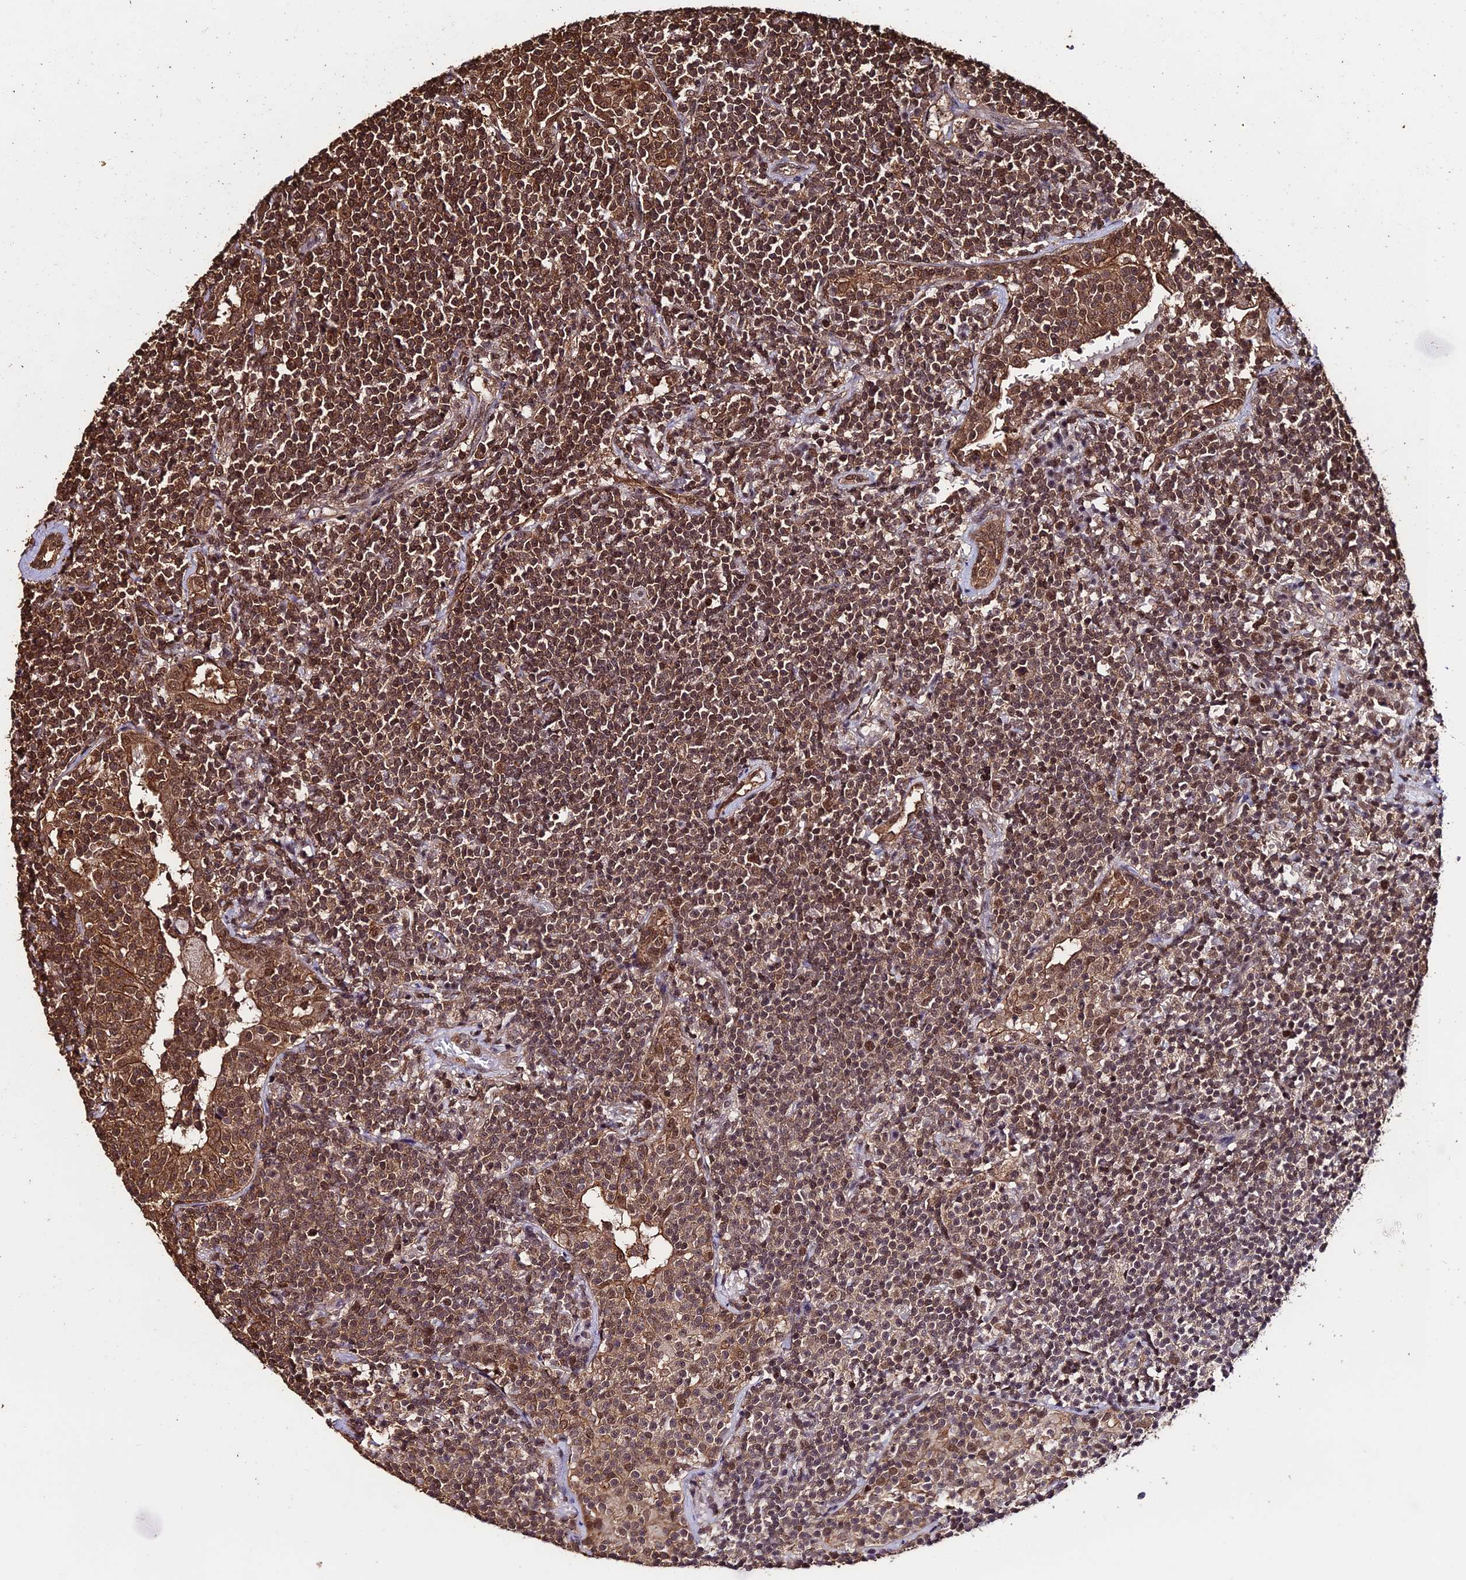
{"staining": {"intensity": "strong", "quantity": ">75%", "location": "cytoplasmic/membranous,nuclear"}, "tissue": "lymphoma", "cell_type": "Tumor cells", "image_type": "cancer", "snomed": [{"axis": "morphology", "description": "Malignant lymphoma, non-Hodgkin's type, Low grade"}, {"axis": "topography", "description": "Lung"}], "caption": "Protein staining of lymphoma tissue demonstrates strong cytoplasmic/membranous and nuclear positivity in approximately >75% of tumor cells.", "gene": "PPP4C", "patient": {"sex": "female", "age": 71}}